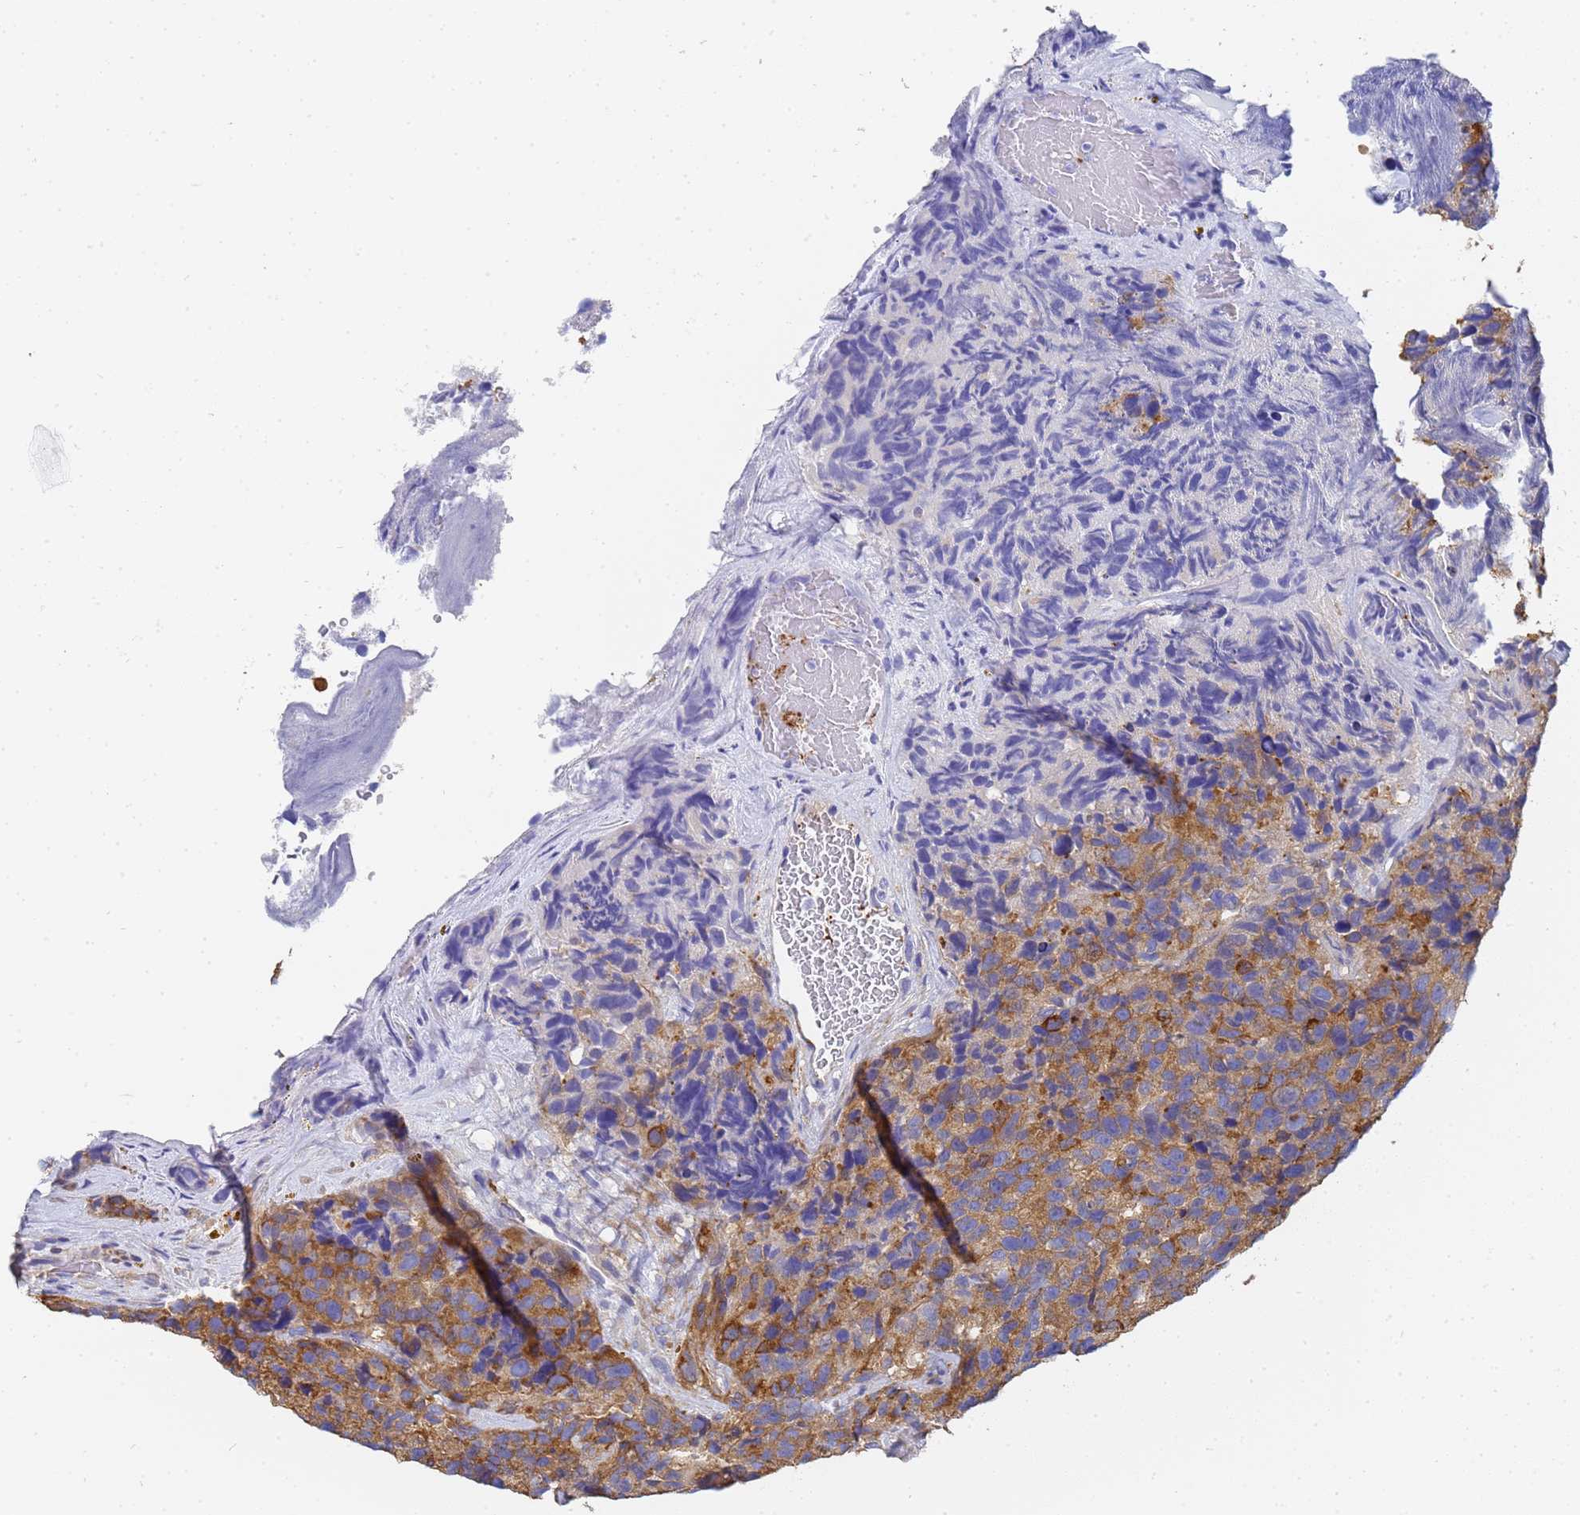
{"staining": {"intensity": "moderate", "quantity": "25%-75%", "location": "cytoplasmic/membranous"}, "tissue": "glioma", "cell_type": "Tumor cells", "image_type": "cancer", "snomed": [{"axis": "morphology", "description": "Glioma, malignant, High grade"}, {"axis": "topography", "description": "Brain"}], "caption": "Malignant glioma (high-grade) stained for a protein (brown) exhibits moderate cytoplasmic/membranous positive positivity in approximately 25%-75% of tumor cells.", "gene": "TUBB1", "patient": {"sex": "male", "age": 69}}